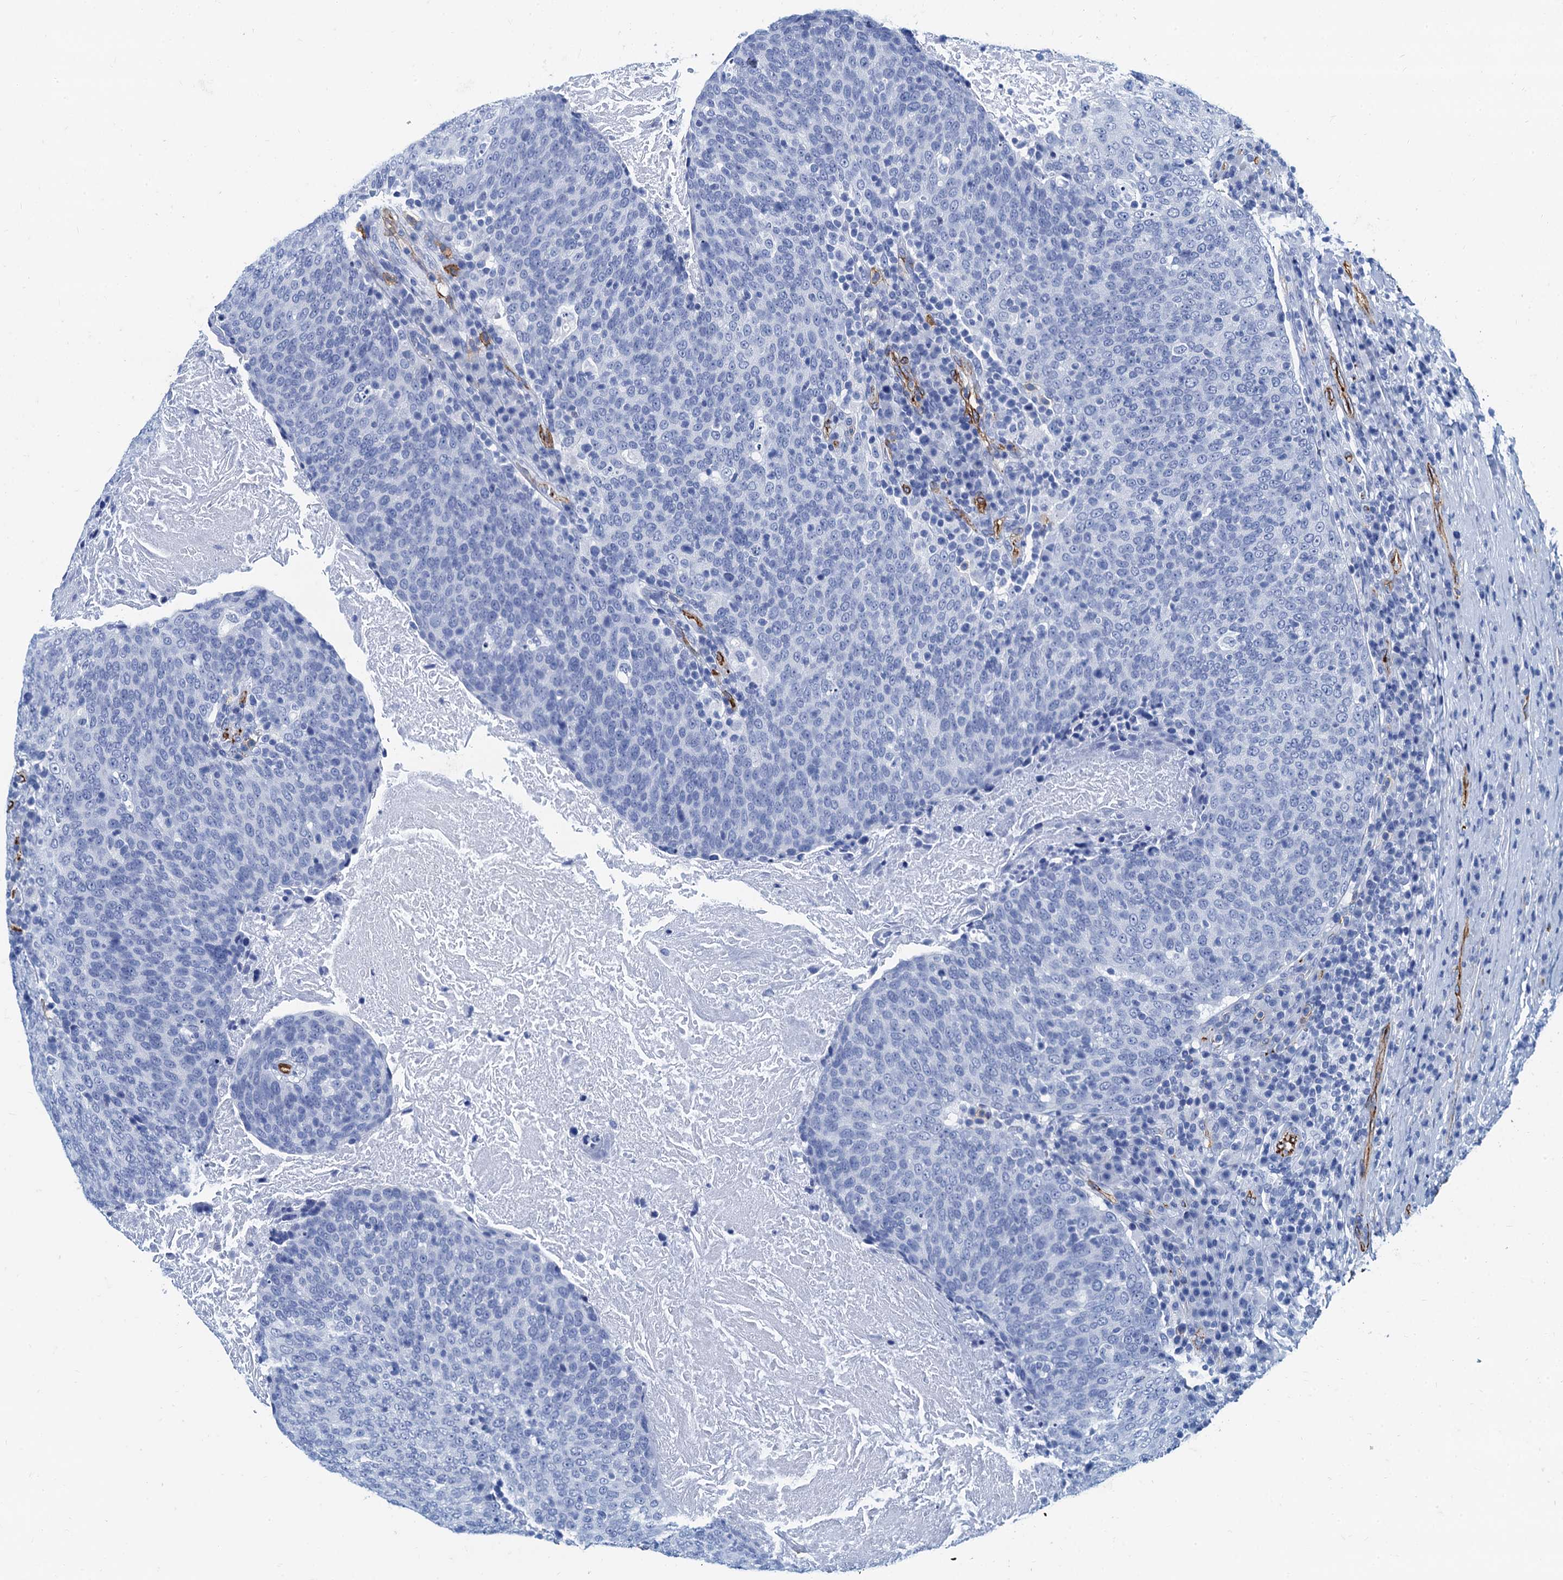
{"staining": {"intensity": "negative", "quantity": "none", "location": "none"}, "tissue": "head and neck cancer", "cell_type": "Tumor cells", "image_type": "cancer", "snomed": [{"axis": "morphology", "description": "Squamous cell carcinoma, NOS"}, {"axis": "morphology", "description": "Squamous cell carcinoma, metastatic, NOS"}, {"axis": "topography", "description": "Lymph node"}, {"axis": "topography", "description": "Head-Neck"}], "caption": "The histopathology image demonstrates no staining of tumor cells in head and neck cancer (metastatic squamous cell carcinoma). The staining is performed using DAB brown chromogen with nuclei counter-stained in using hematoxylin.", "gene": "CAVIN2", "patient": {"sex": "male", "age": 62}}